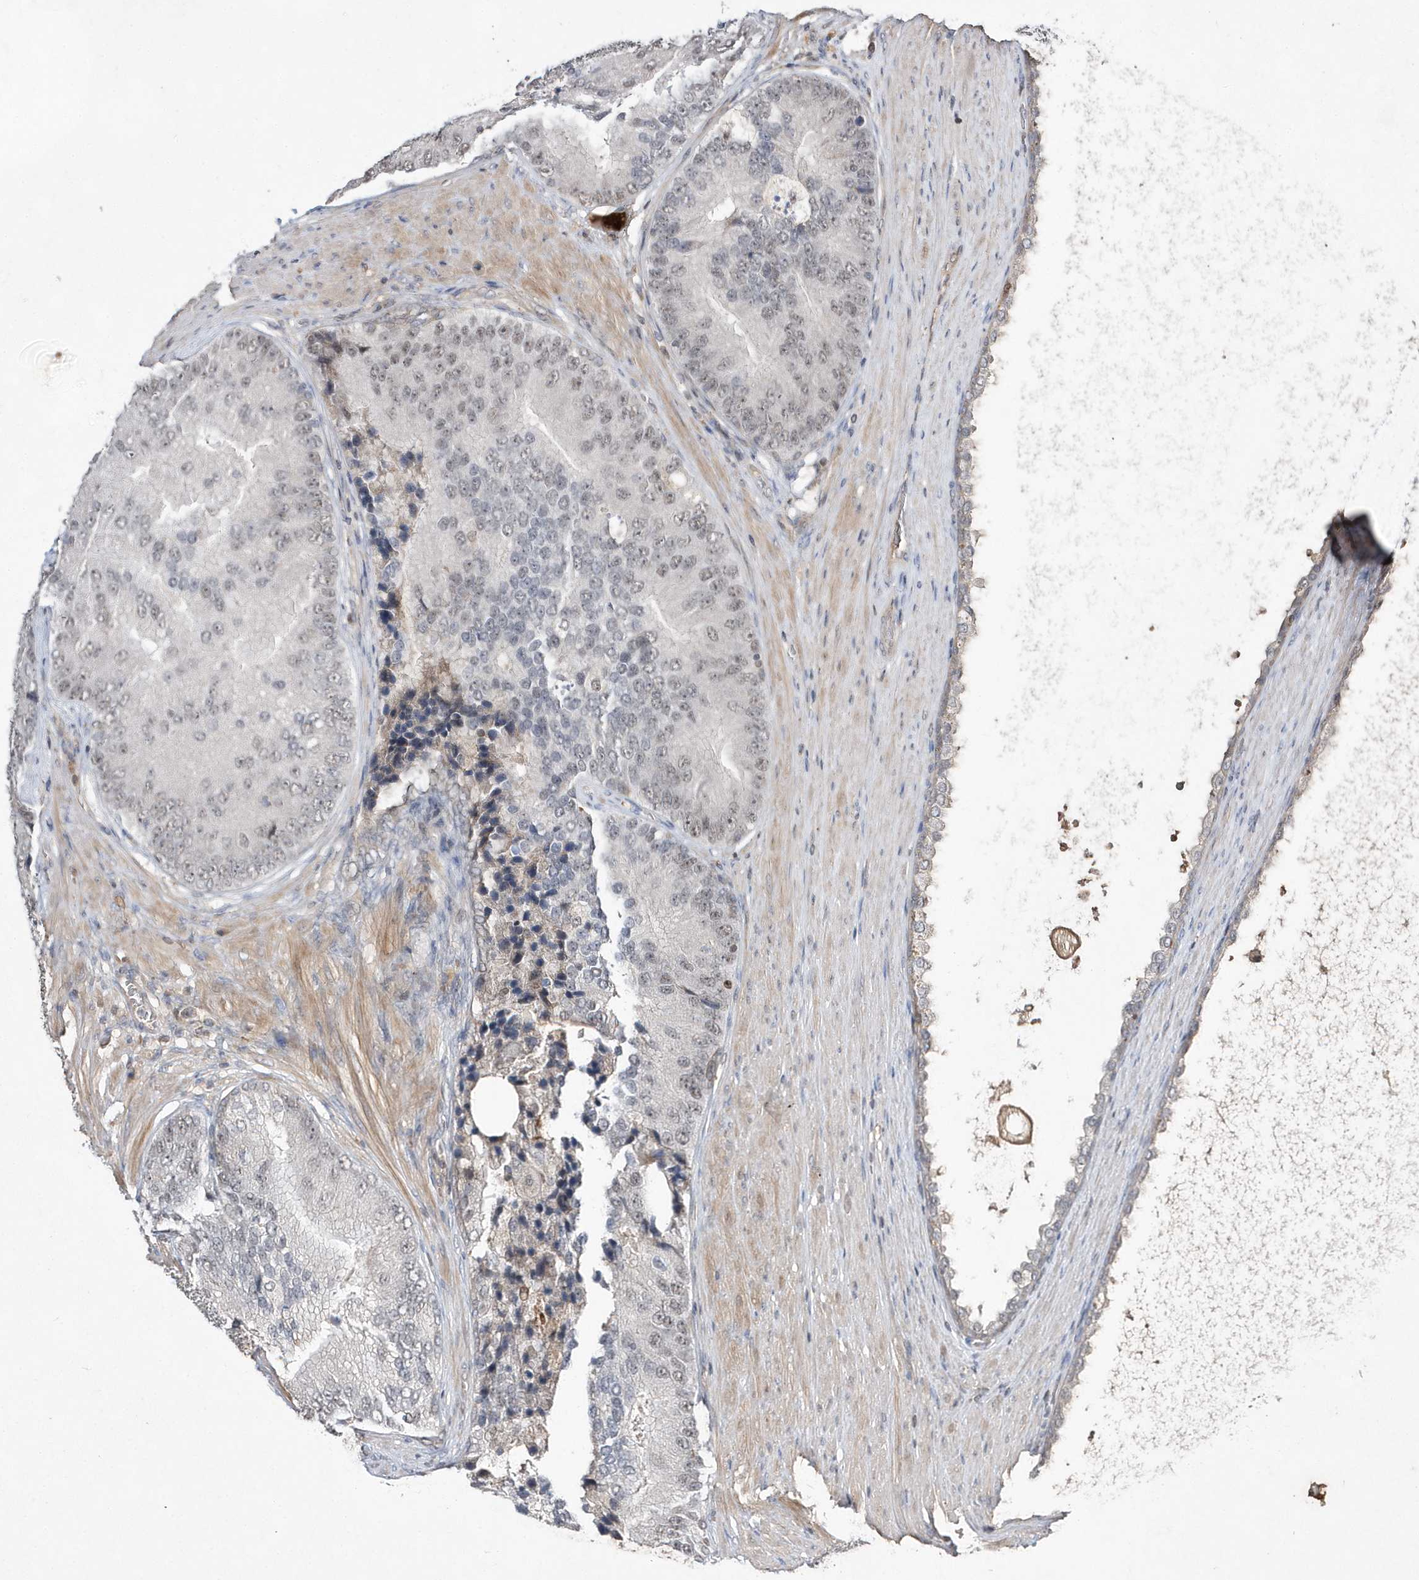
{"staining": {"intensity": "weak", "quantity": "<25%", "location": "nuclear"}, "tissue": "prostate cancer", "cell_type": "Tumor cells", "image_type": "cancer", "snomed": [{"axis": "morphology", "description": "Adenocarcinoma, High grade"}, {"axis": "topography", "description": "Prostate"}], "caption": "Immunohistochemical staining of prostate cancer demonstrates no significant positivity in tumor cells.", "gene": "TMEM132B", "patient": {"sex": "male", "age": 70}}